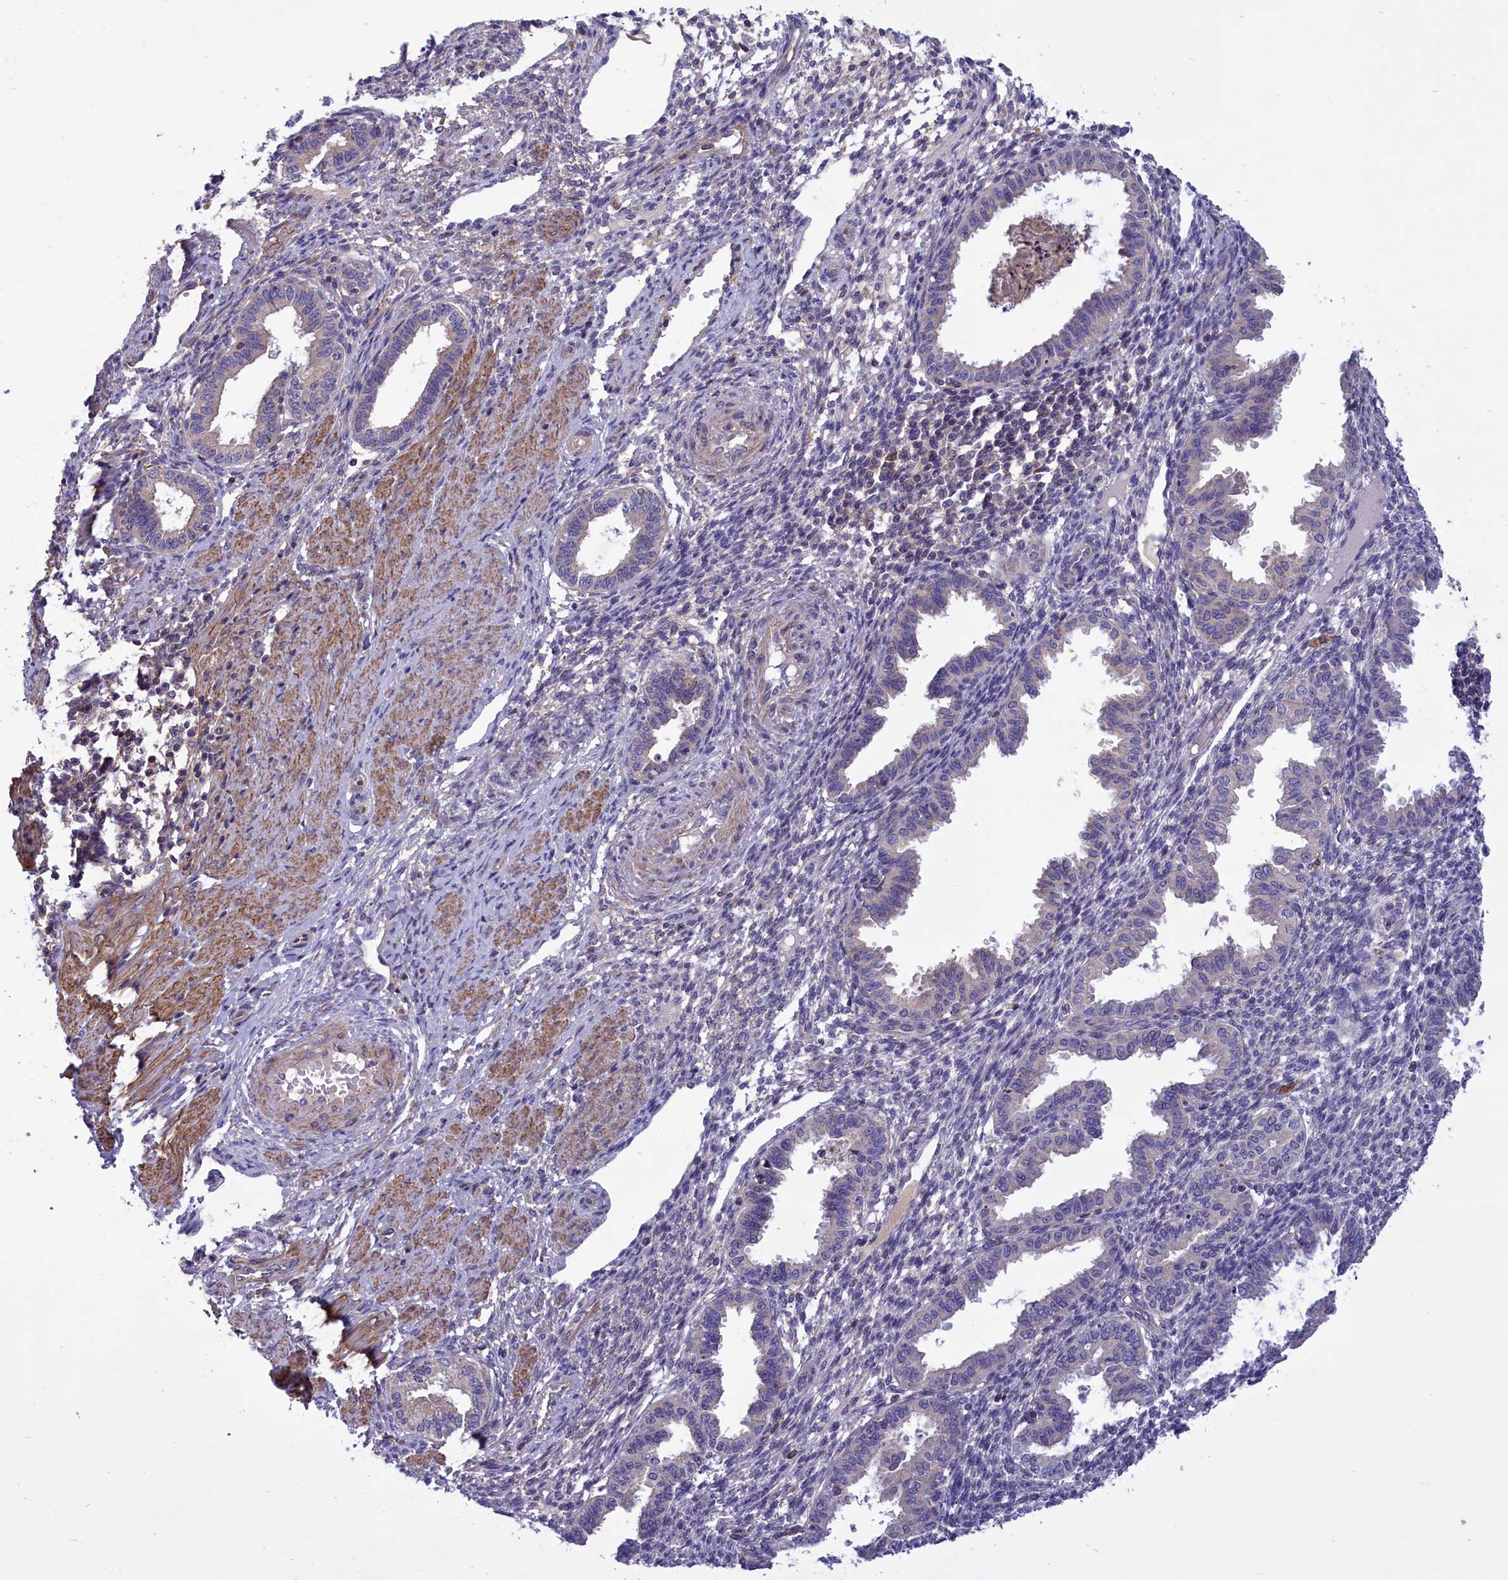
{"staining": {"intensity": "negative", "quantity": "none", "location": "none"}, "tissue": "endometrium", "cell_type": "Cells in endometrial stroma", "image_type": "normal", "snomed": [{"axis": "morphology", "description": "Normal tissue, NOS"}, {"axis": "topography", "description": "Endometrium"}], "caption": "Immunohistochemical staining of normal human endometrium exhibits no significant positivity in cells in endometrial stroma.", "gene": "AMDHD2", "patient": {"sex": "female", "age": 33}}